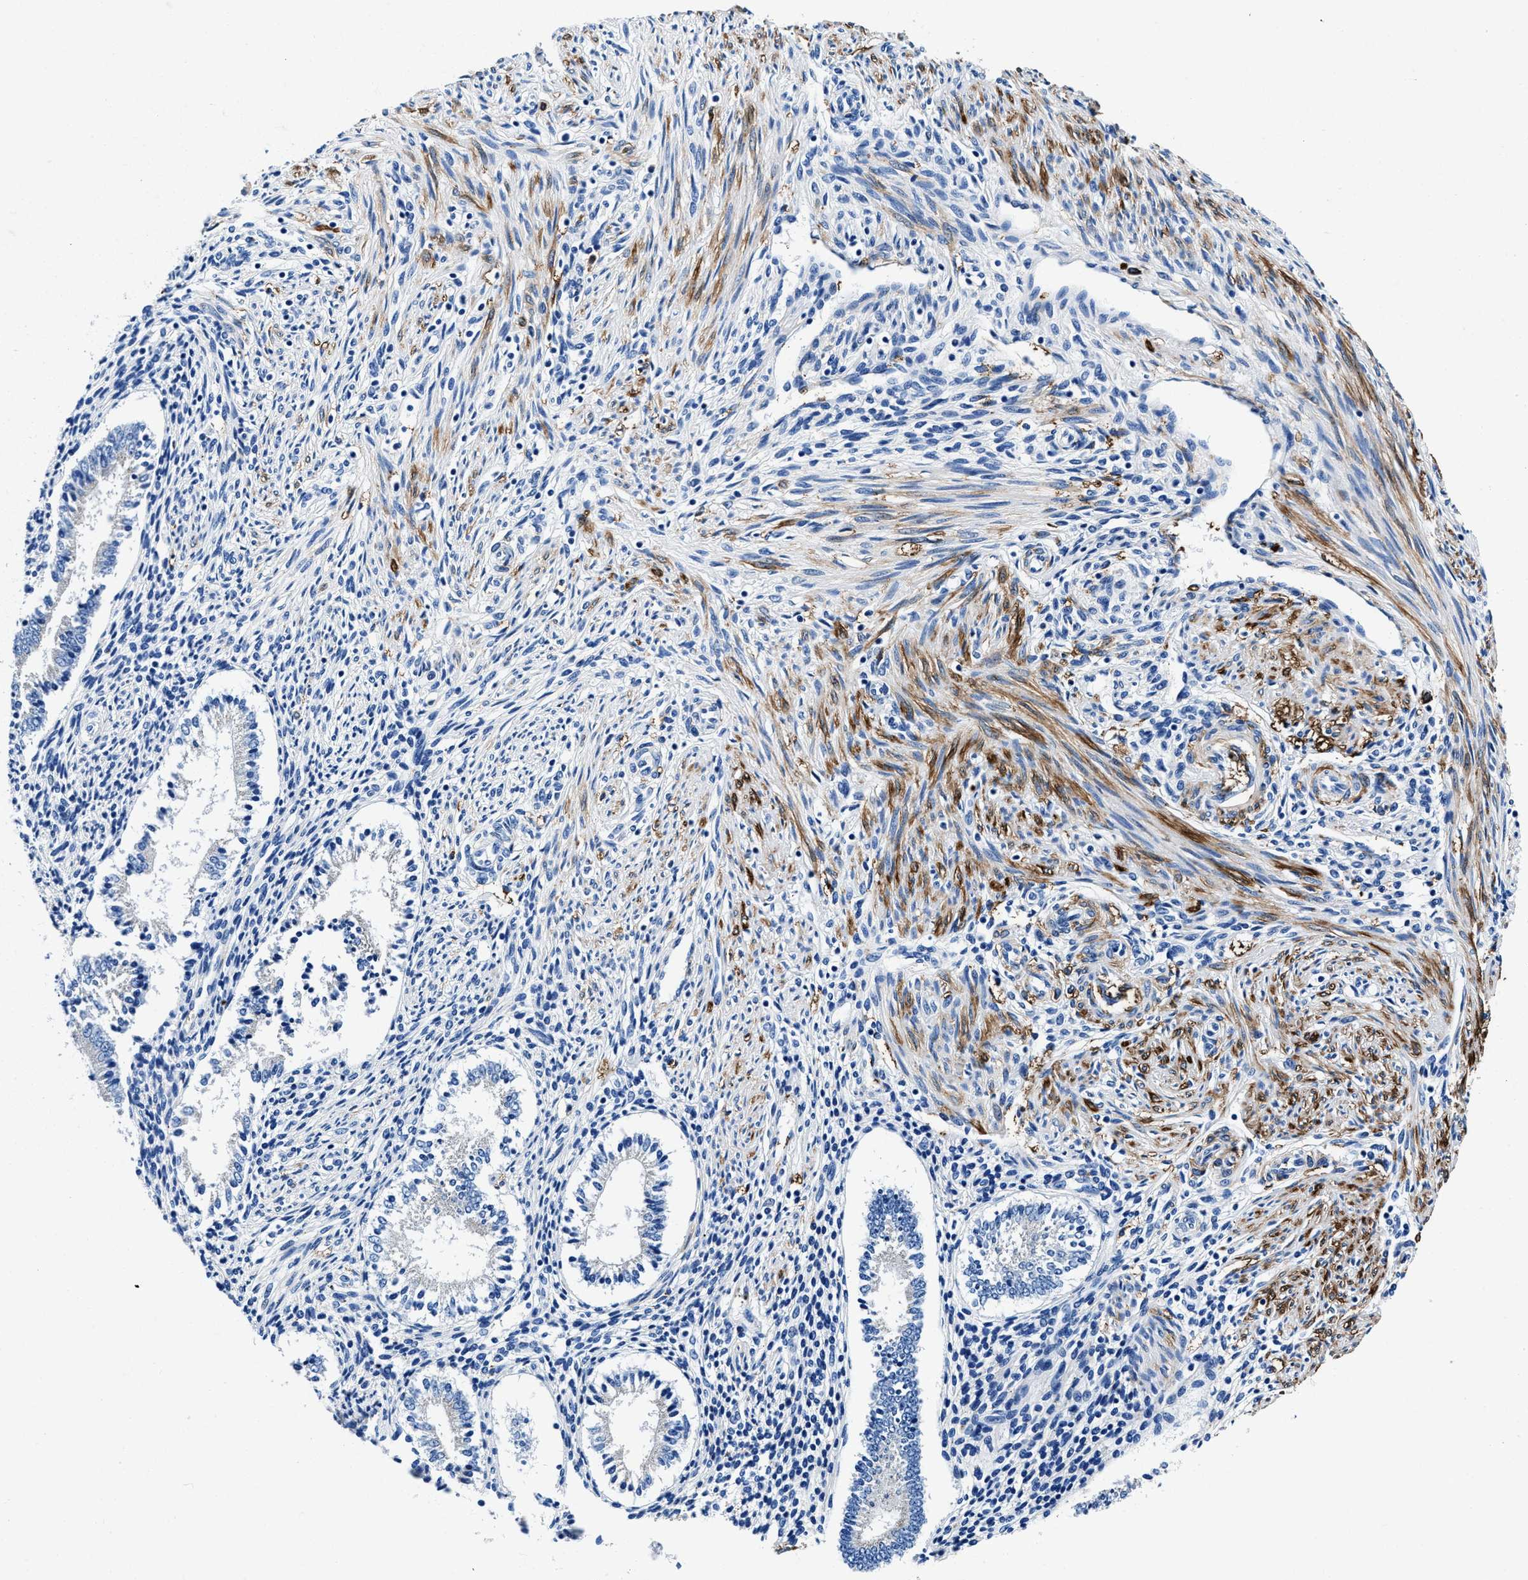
{"staining": {"intensity": "negative", "quantity": "none", "location": "none"}, "tissue": "endometrium", "cell_type": "Cells in endometrial stroma", "image_type": "normal", "snomed": [{"axis": "morphology", "description": "Normal tissue, NOS"}, {"axis": "topography", "description": "Endometrium"}], "caption": "This image is of unremarkable endometrium stained with immunohistochemistry to label a protein in brown with the nuclei are counter-stained blue. There is no positivity in cells in endometrial stroma.", "gene": "TEX261", "patient": {"sex": "female", "age": 42}}